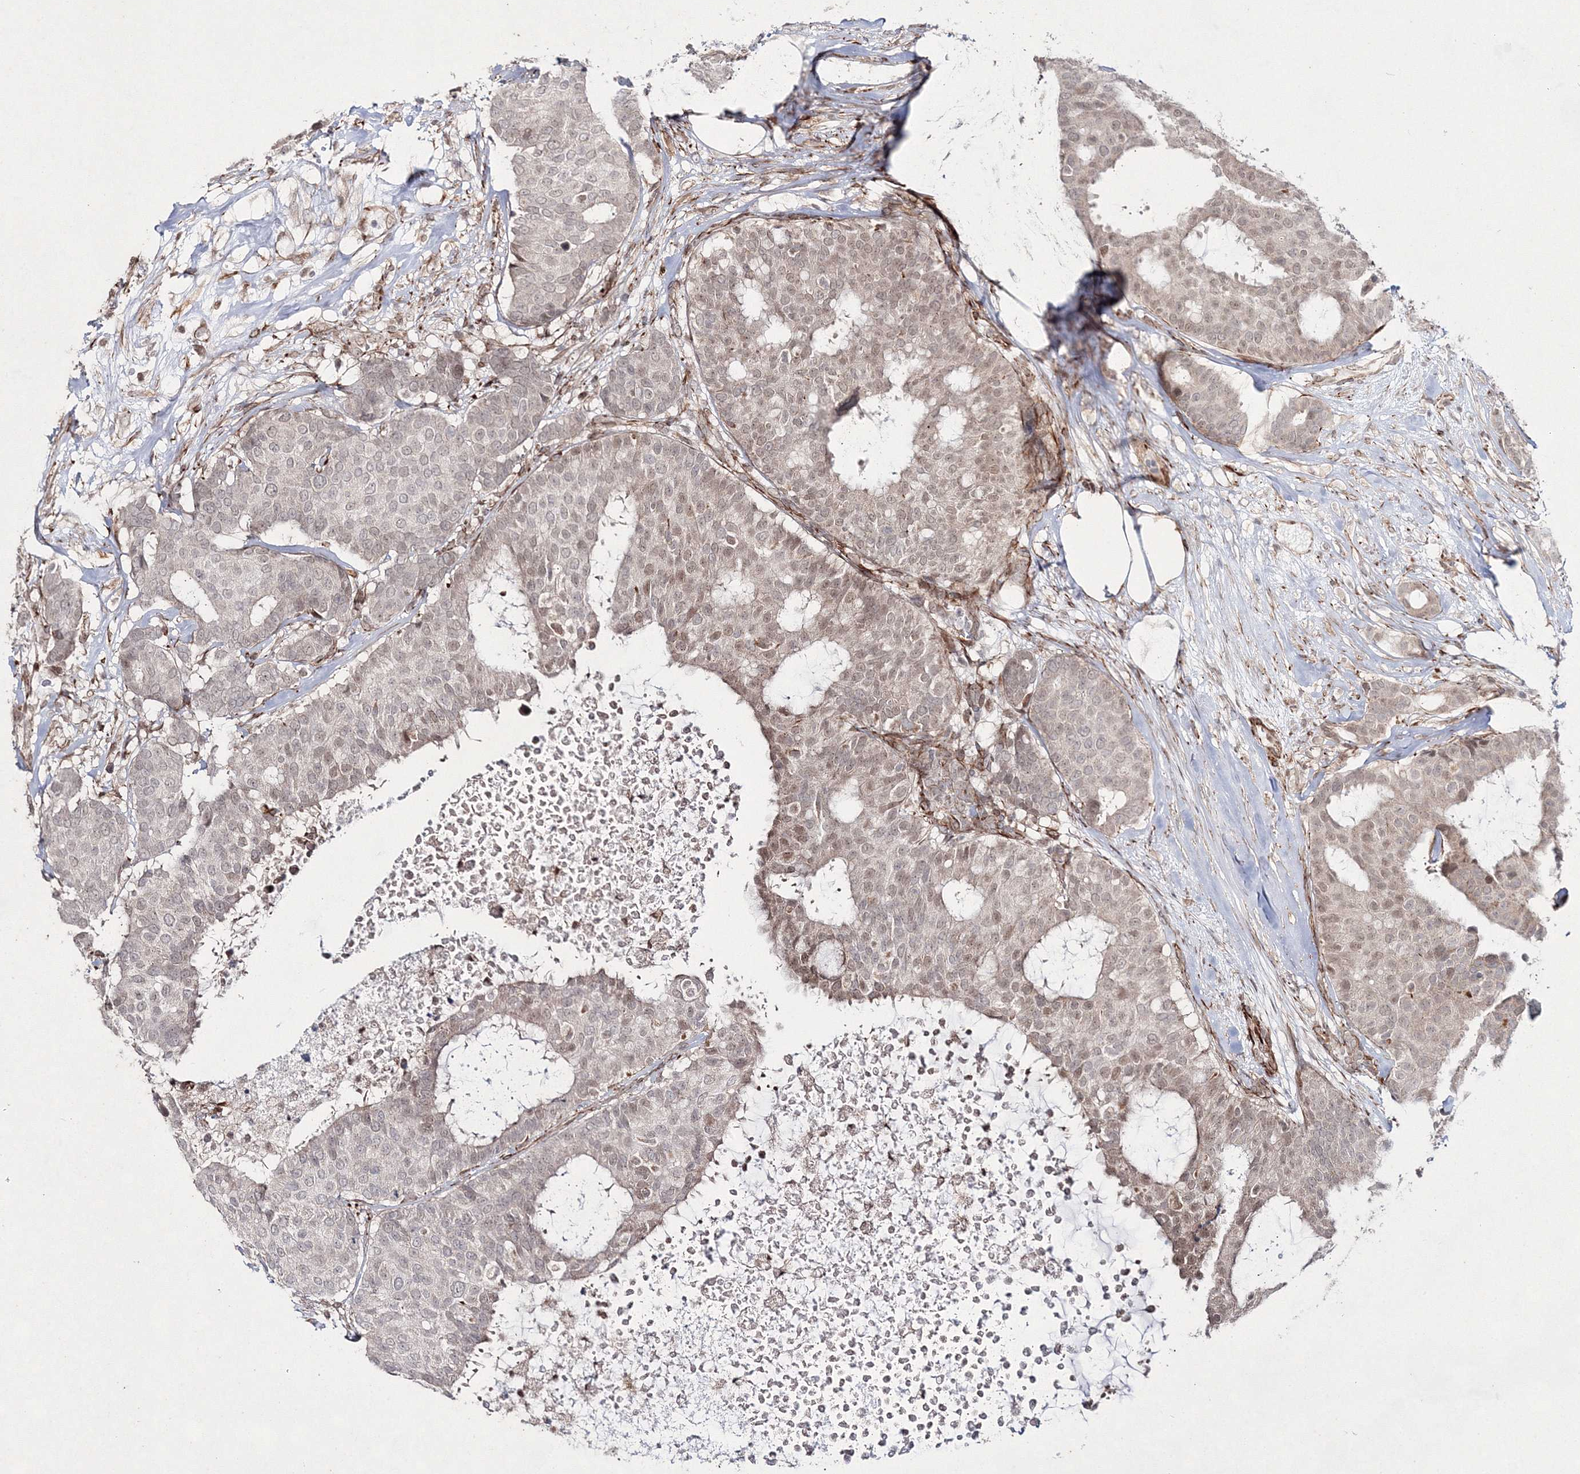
{"staining": {"intensity": "weak", "quantity": "25%-75%", "location": "nuclear"}, "tissue": "breast cancer", "cell_type": "Tumor cells", "image_type": "cancer", "snomed": [{"axis": "morphology", "description": "Duct carcinoma"}, {"axis": "topography", "description": "Breast"}], "caption": "Weak nuclear staining for a protein is identified in about 25%-75% of tumor cells of intraductal carcinoma (breast) using immunohistochemistry.", "gene": "SNIP1", "patient": {"sex": "female", "age": 75}}